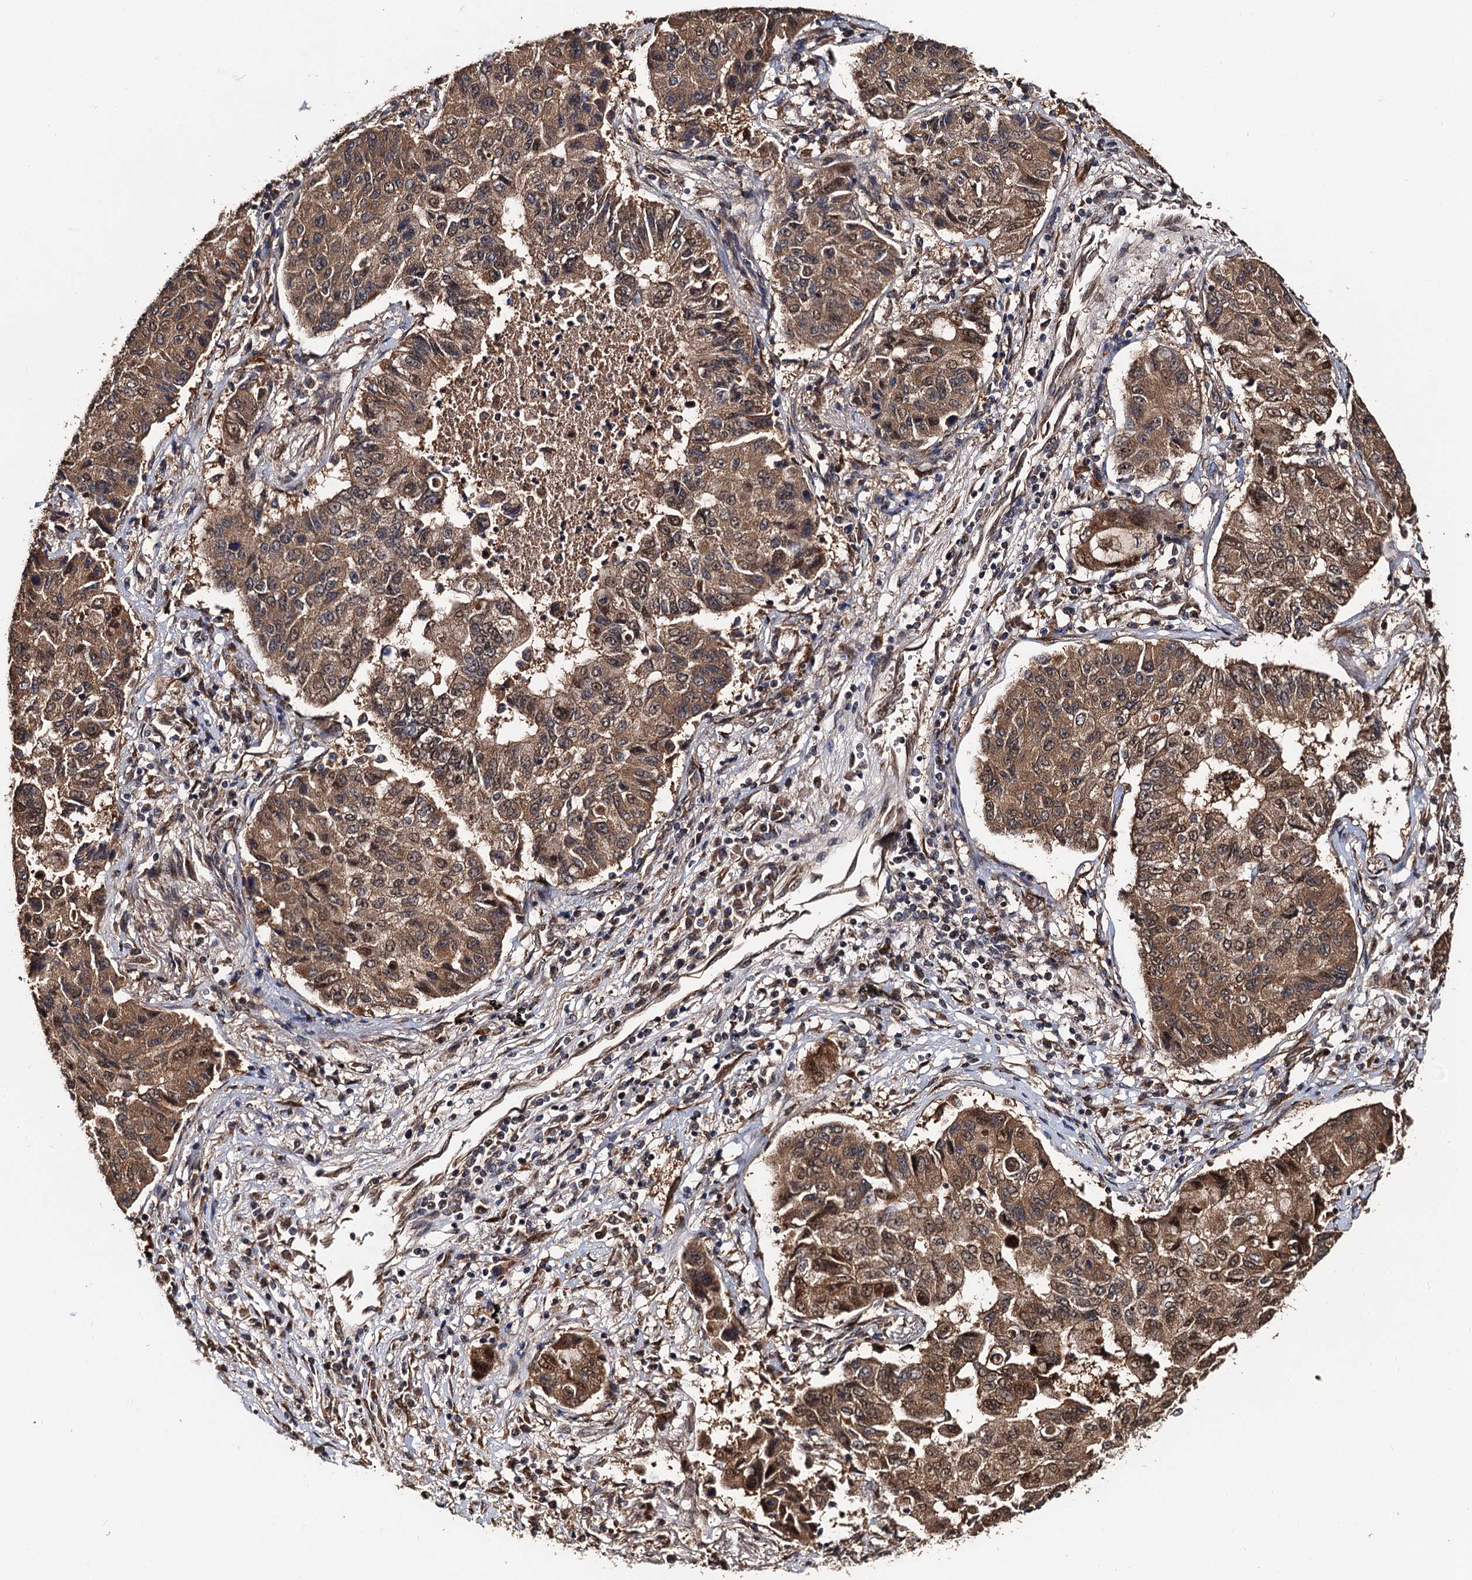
{"staining": {"intensity": "moderate", "quantity": ">75%", "location": "cytoplasmic/membranous"}, "tissue": "lung cancer", "cell_type": "Tumor cells", "image_type": "cancer", "snomed": [{"axis": "morphology", "description": "Squamous cell carcinoma, NOS"}, {"axis": "topography", "description": "Lung"}], "caption": "Brown immunohistochemical staining in squamous cell carcinoma (lung) exhibits moderate cytoplasmic/membranous staining in about >75% of tumor cells. Immunohistochemistry stains the protein in brown and the nuclei are stained blue.", "gene": "MIER2", "patient": {"sex": "male", "age": 74}}